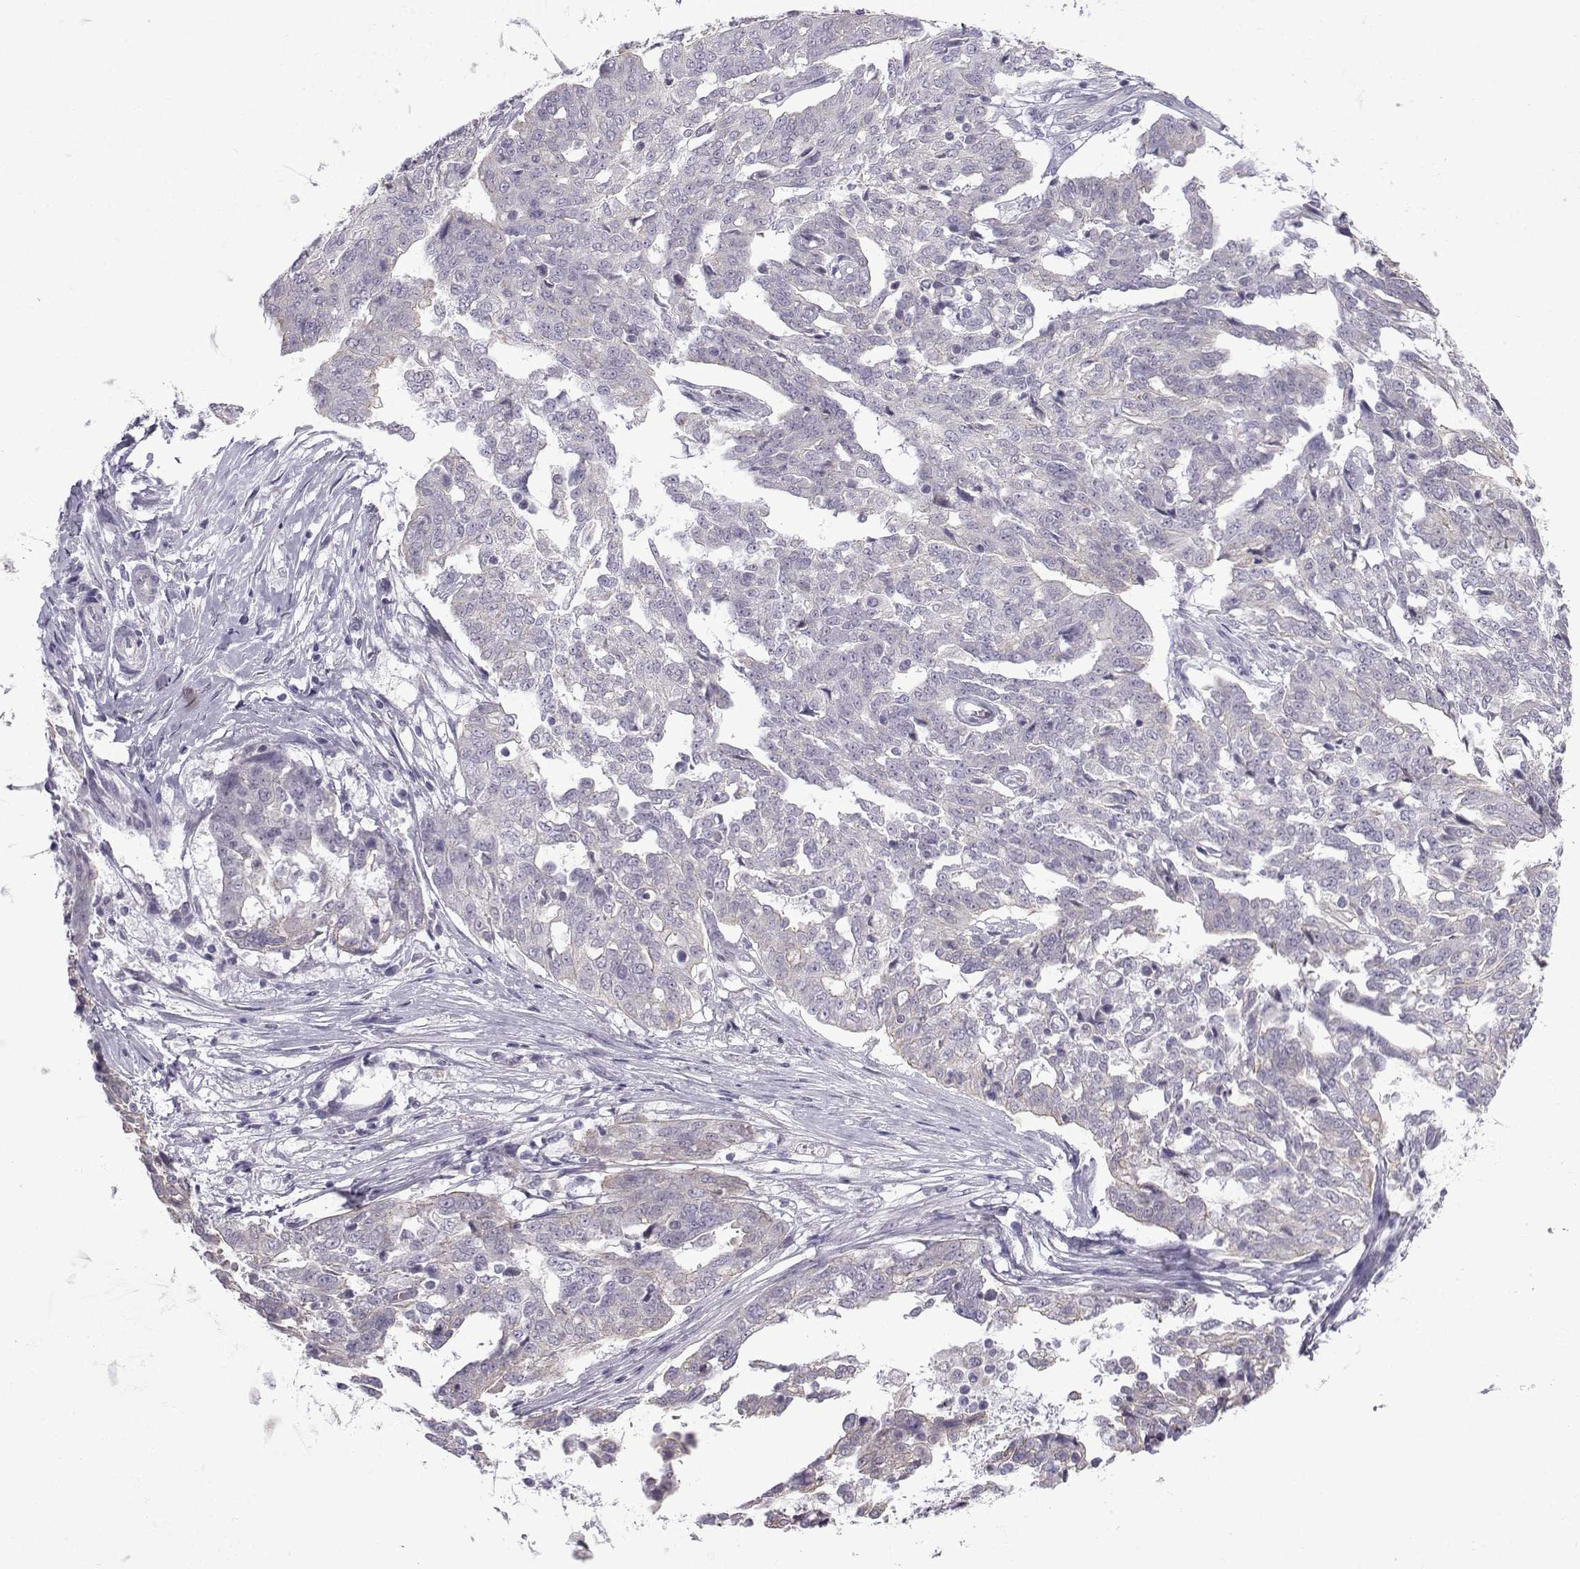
{"staining": {"intensity": "negative", "quantity": "none", "location": "none"}, "tissue": "ovarian cancer", "cell_type": "Tumor cells", "image_type": "cancer", "snomed": [{"axis": "morphology", "description": "Cystadenocarcinoma, serous, NOS"}, {"axis": "topography", "description": "Ovary"}], "caption": "Tumor cells show no significant protein positivity in ovarian cancer (serous cystadenocarcinoma).", "gene": "CFAP53", "patient": {"sex": "female", "age": 67}}